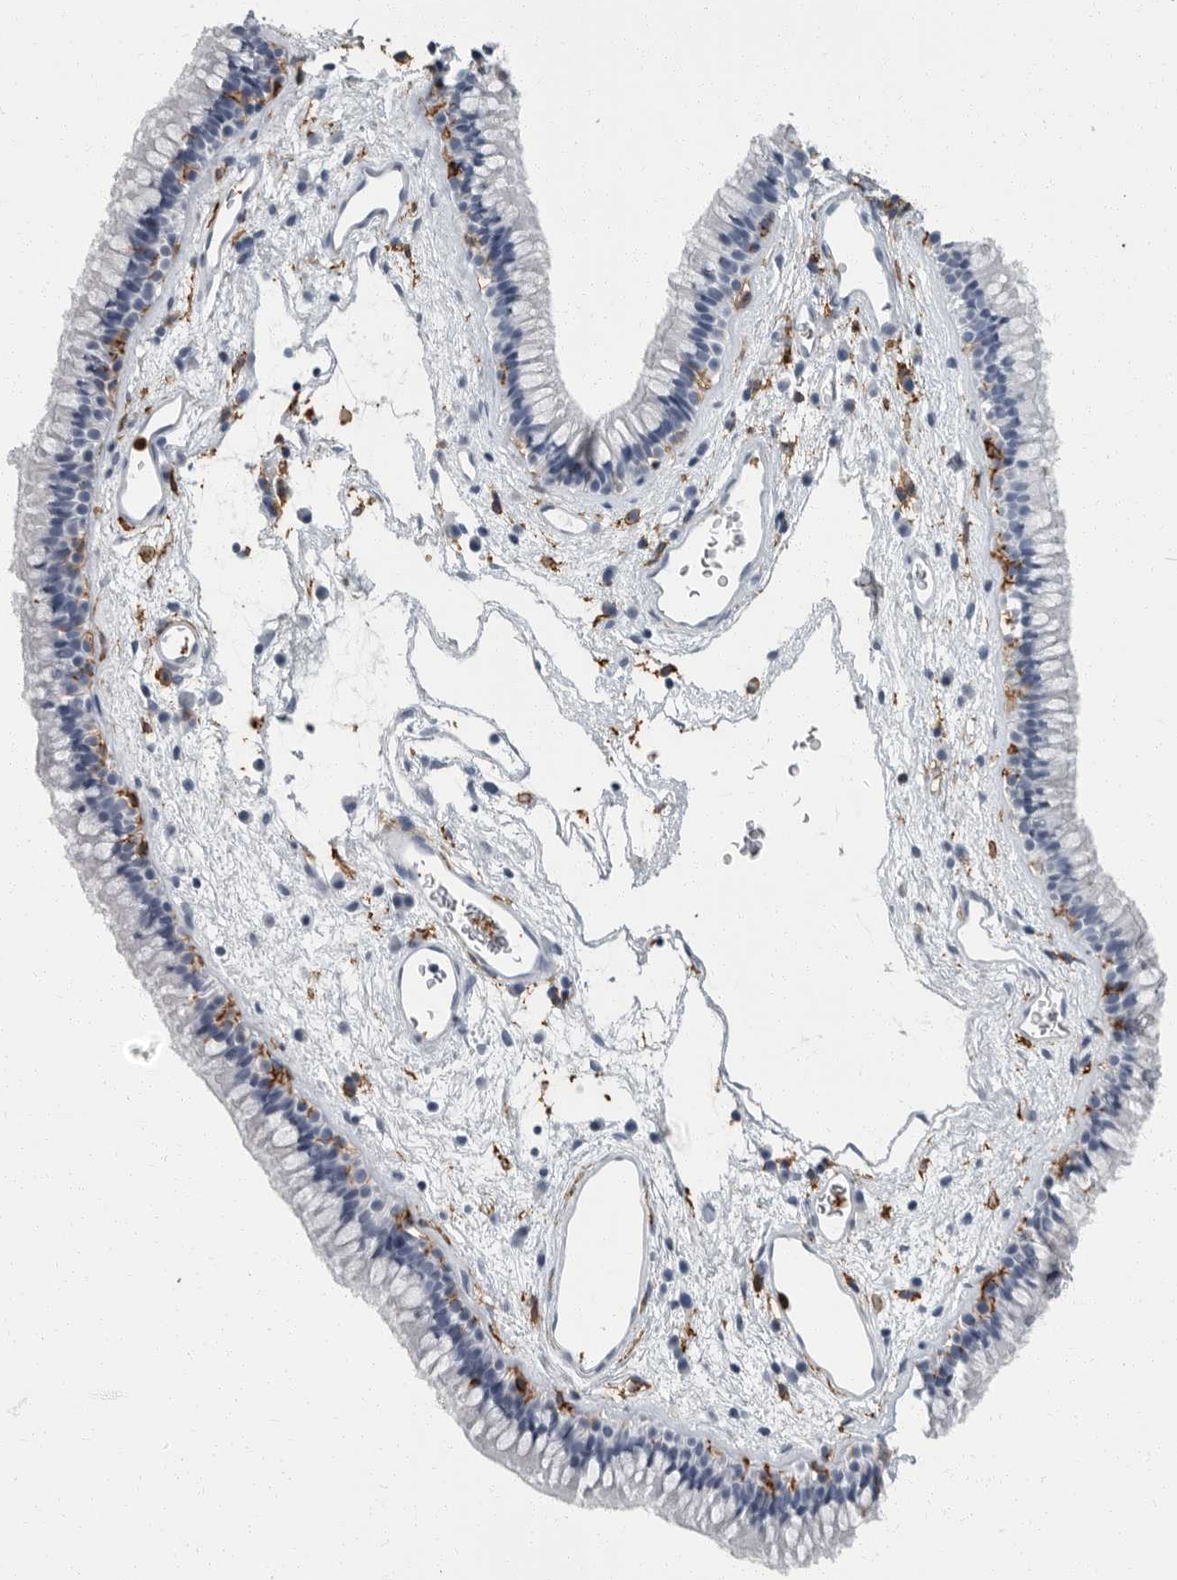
{"staining": {"intensity": "negative", "quantity": "none", "location": "none"}, "tissue": "nasopharynx", "cell_type": "Respiratory epithelial cells", "image_type": "normal", "snomed": [{"axis": "morphology", "description": "Normal tissue, NOS"}, {"axis": "morphology", "description": "Inflammation, NOS"}, {"axis": "topography", "description": "Nasopharynx"}], "caption": "DAB (3,3'-diaminobenzidine) immunohistochemical staining of benign nasopharynx exhibits no significant positivity in respiratory epithelial cells.", "gene": "FCER1G", "patient": {"sex": "male", "age": 48}}